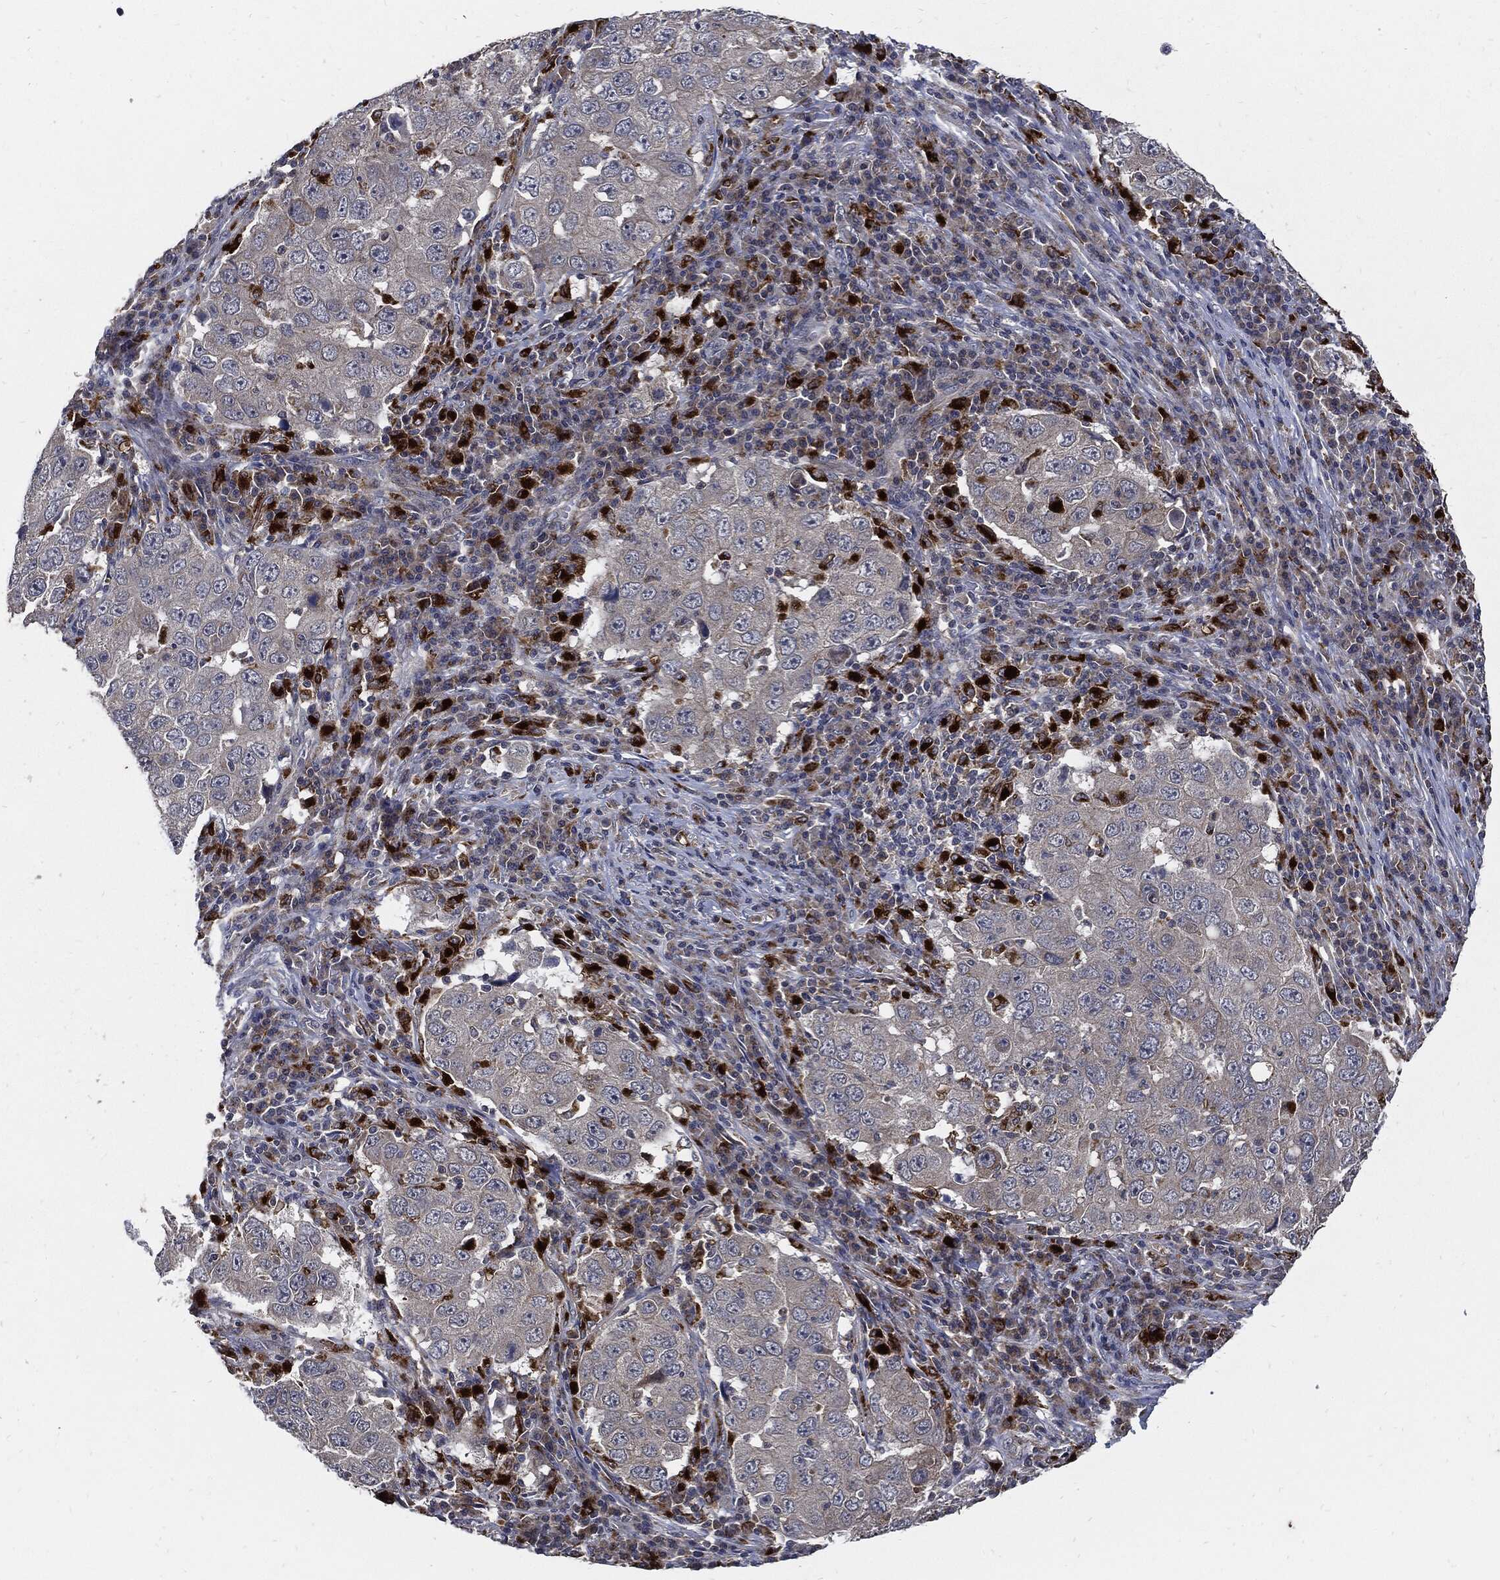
{"staining": {"intensity": "negative", "quantity": "none", "location": "none"}, "tissue": "lung cancer", "cell_type": "Tumor cells", "image_type": "cancer", "snomed": [{"axis": "morphology", "description": "Adenocarcinoma, NOS"}, {"axis": "topography", "description": "Lung"}], "caption": "Histopathology image shows no protein expression in tumor cells of lung adenocarcinoma tissue.", "gene": "SLC31A2", "patient": {"sex": "male", "age": 73}}